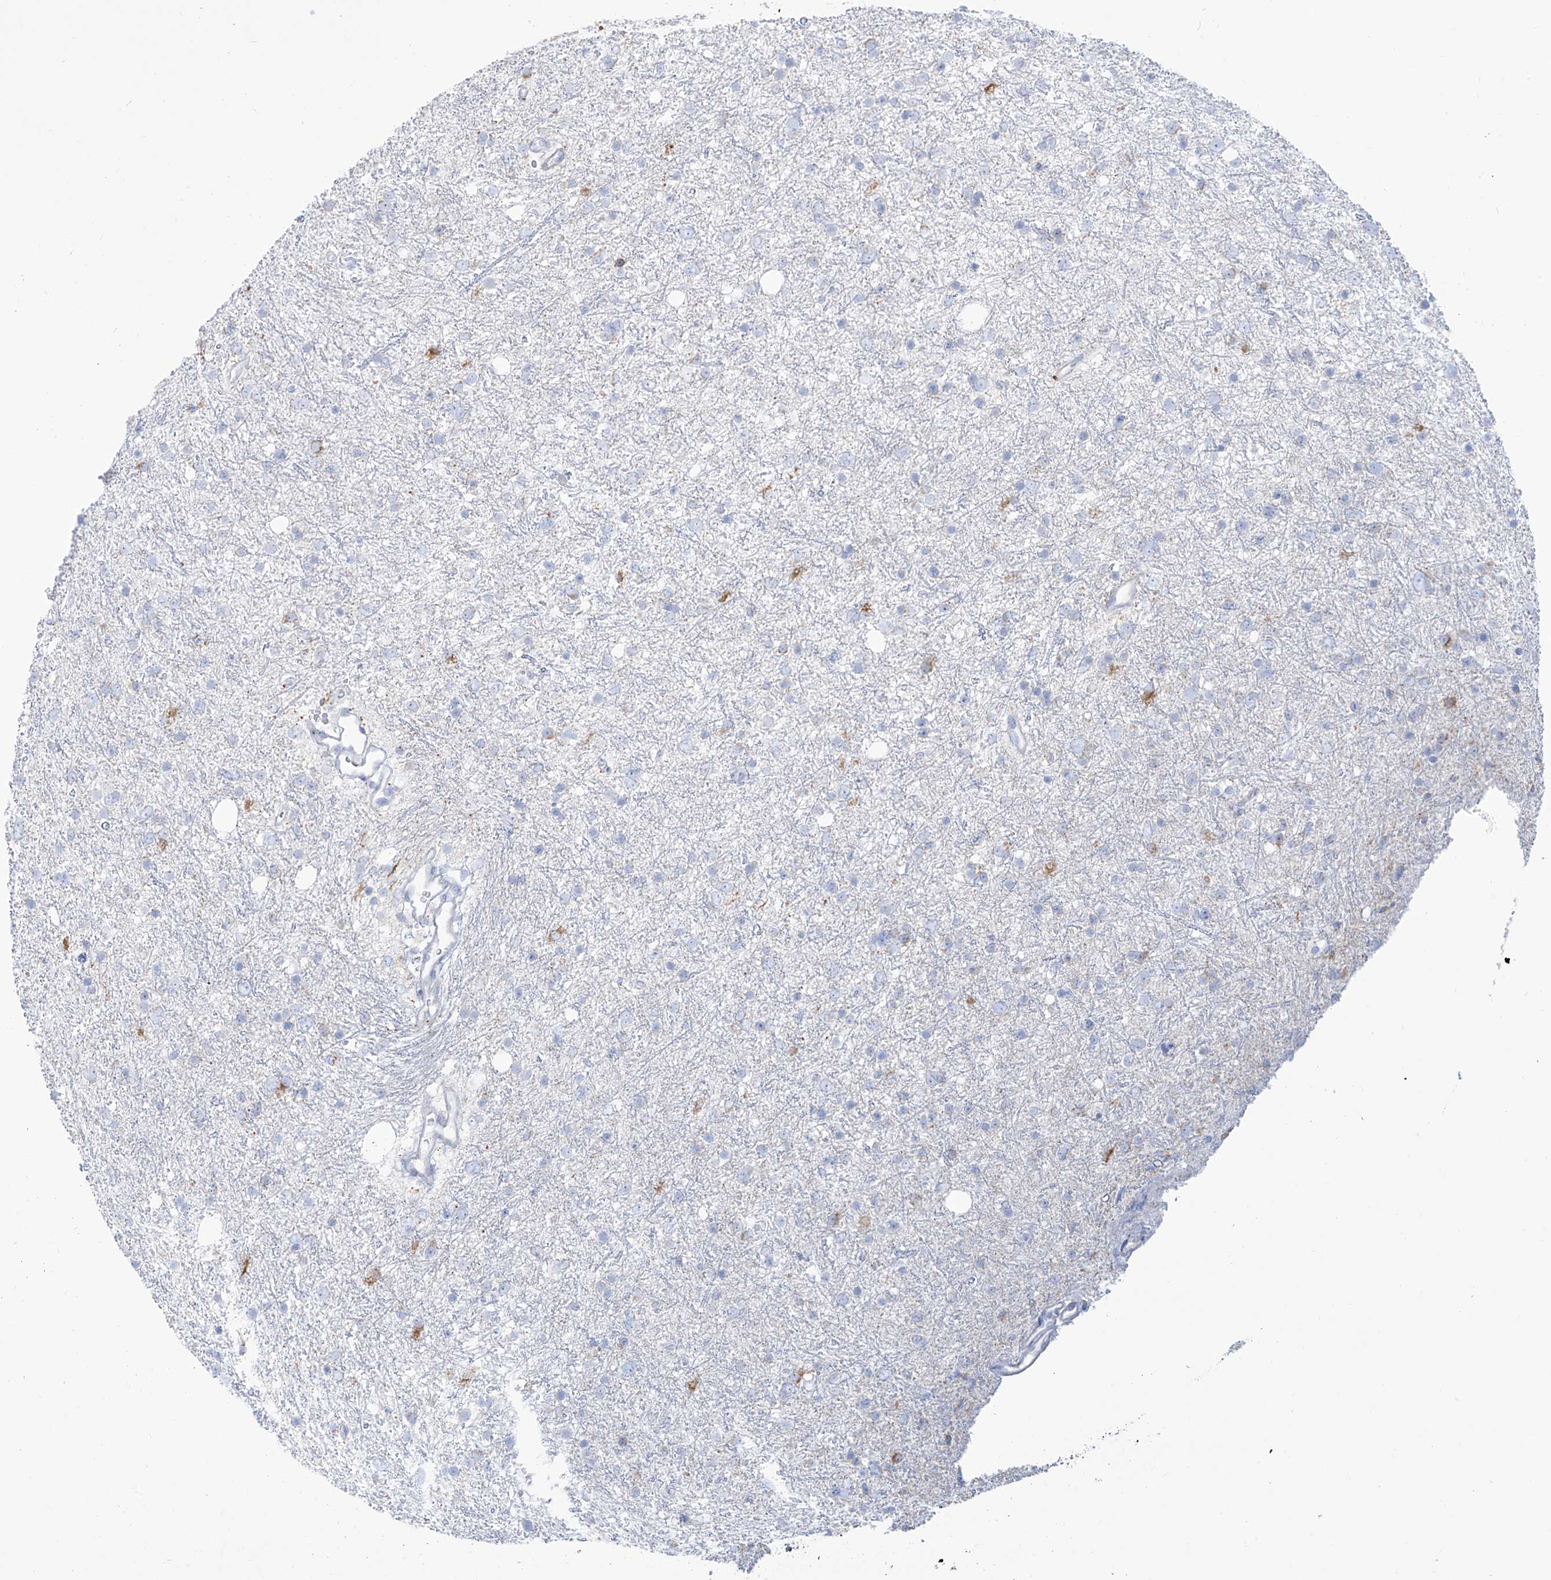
{"staining": {"intensity": "negative", "quantity": "none", "location": "none"}, "tissue": "glioma", "cell_type": "Tumor cells", "image_type": "cancer", "snomed": [{"axis": "morphology", "description": "Glioma, malignant, Low grade"}, {"axis": "topography", "description": "Cerebral cortex"}], "caption": "Human low-grade glioma (malignant) stained for a protein using immunohistochemistry (IHC) demonstrates no staining in tumor cells.", "gene": "SLC26A3", "patient": {"sex": "female", "age": 39}}